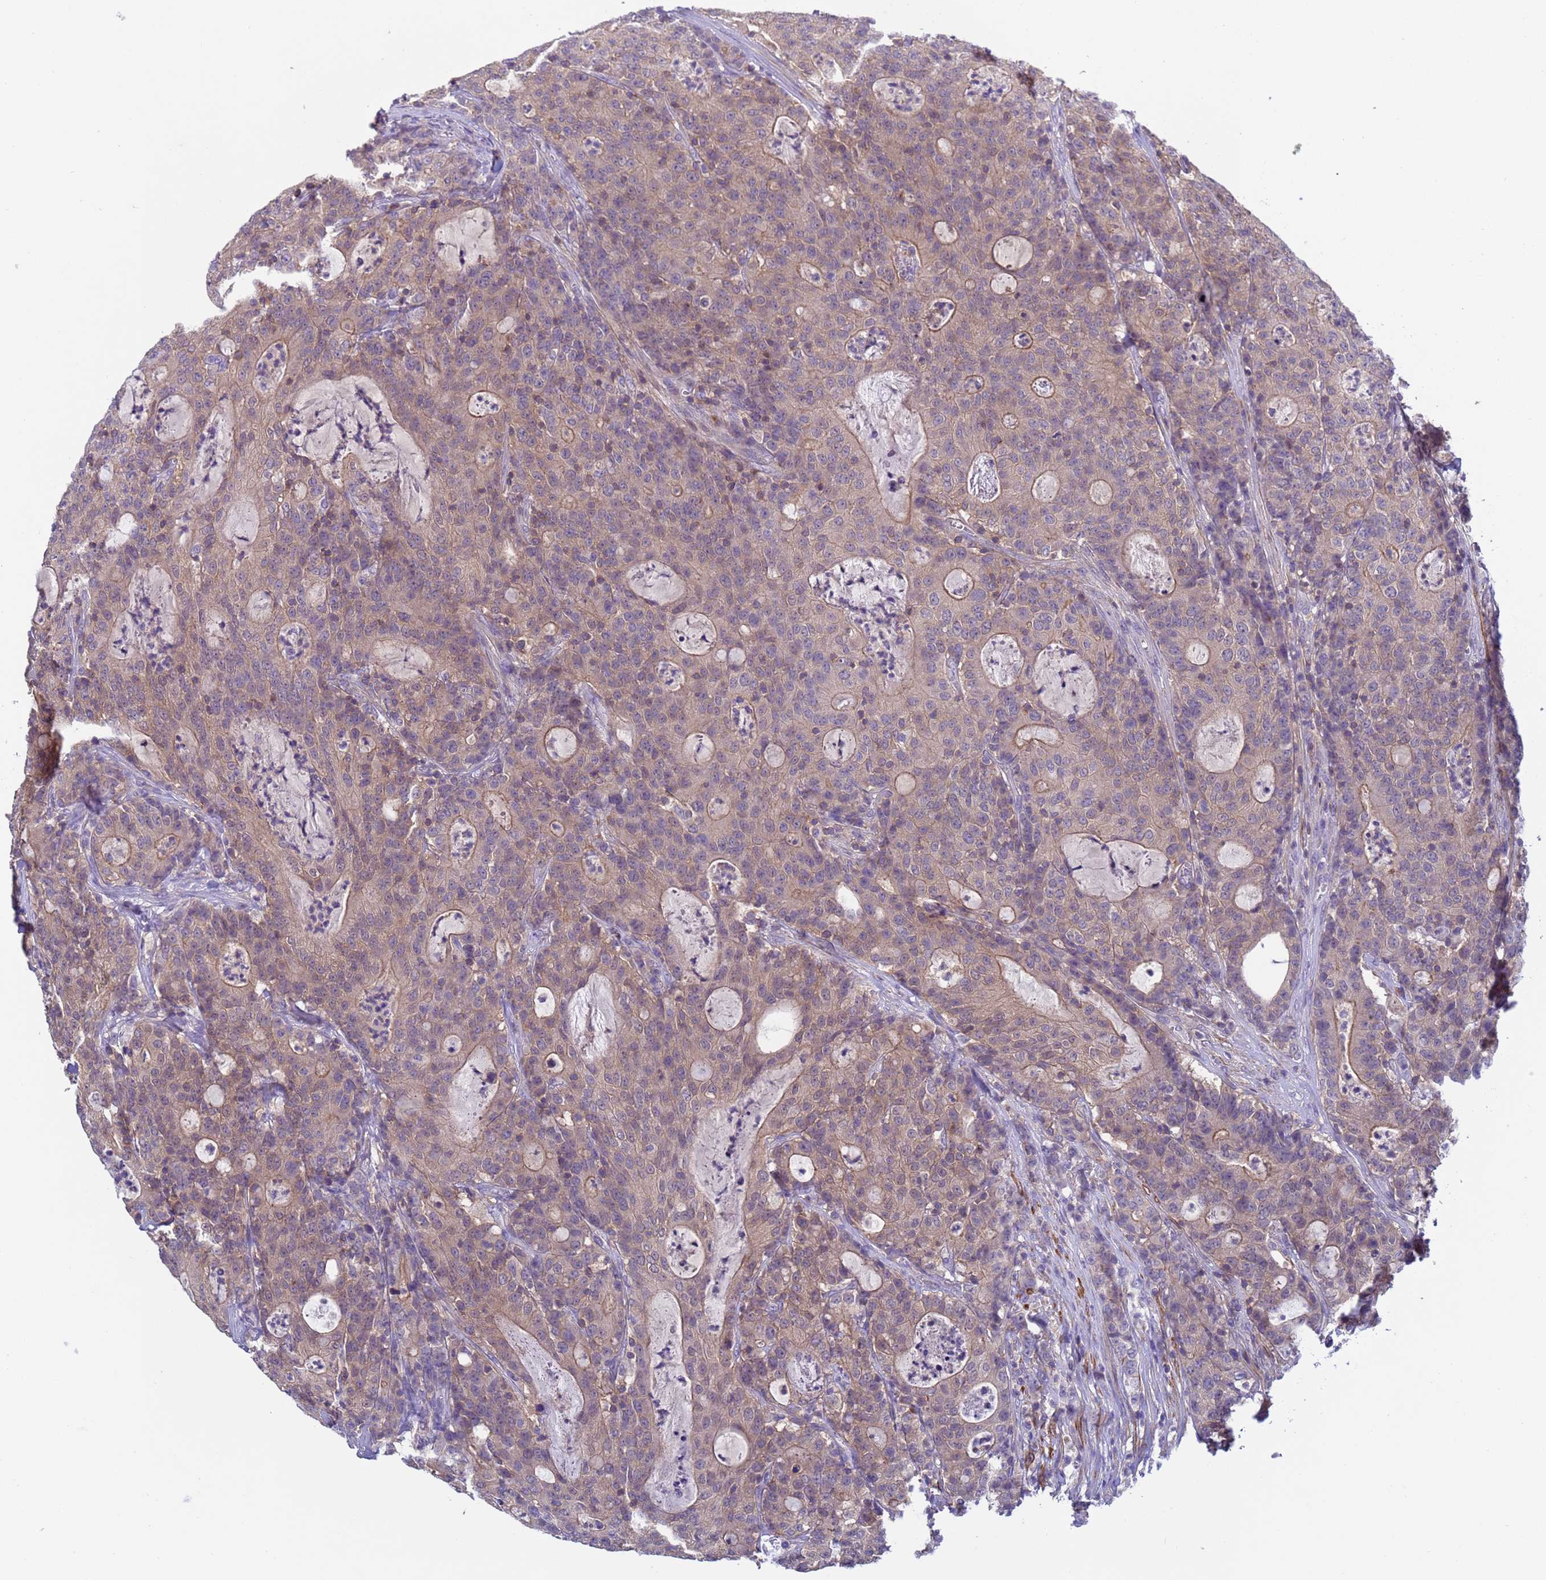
{"staining": {"intensity": "weak", "quantity": "25%-75%", "location": "cytoplasmic/membranous"}, "tissue": "colorectal cancer", "cell_type": "Tumor cells", "image_type": "cancer", "snomed": [{"axis": "morphology", "description": "Adenocarcinoma, NOS"}, {"axis": "topography", "description": "Colon"}], "caption": "A brown stain highlights weak cytoplasmic/membranous expression of a protein in colorectal adenocarcinoma tumor cells.", "gene": "KLHL13", "patient": {"sex": "male", "age": 83}}